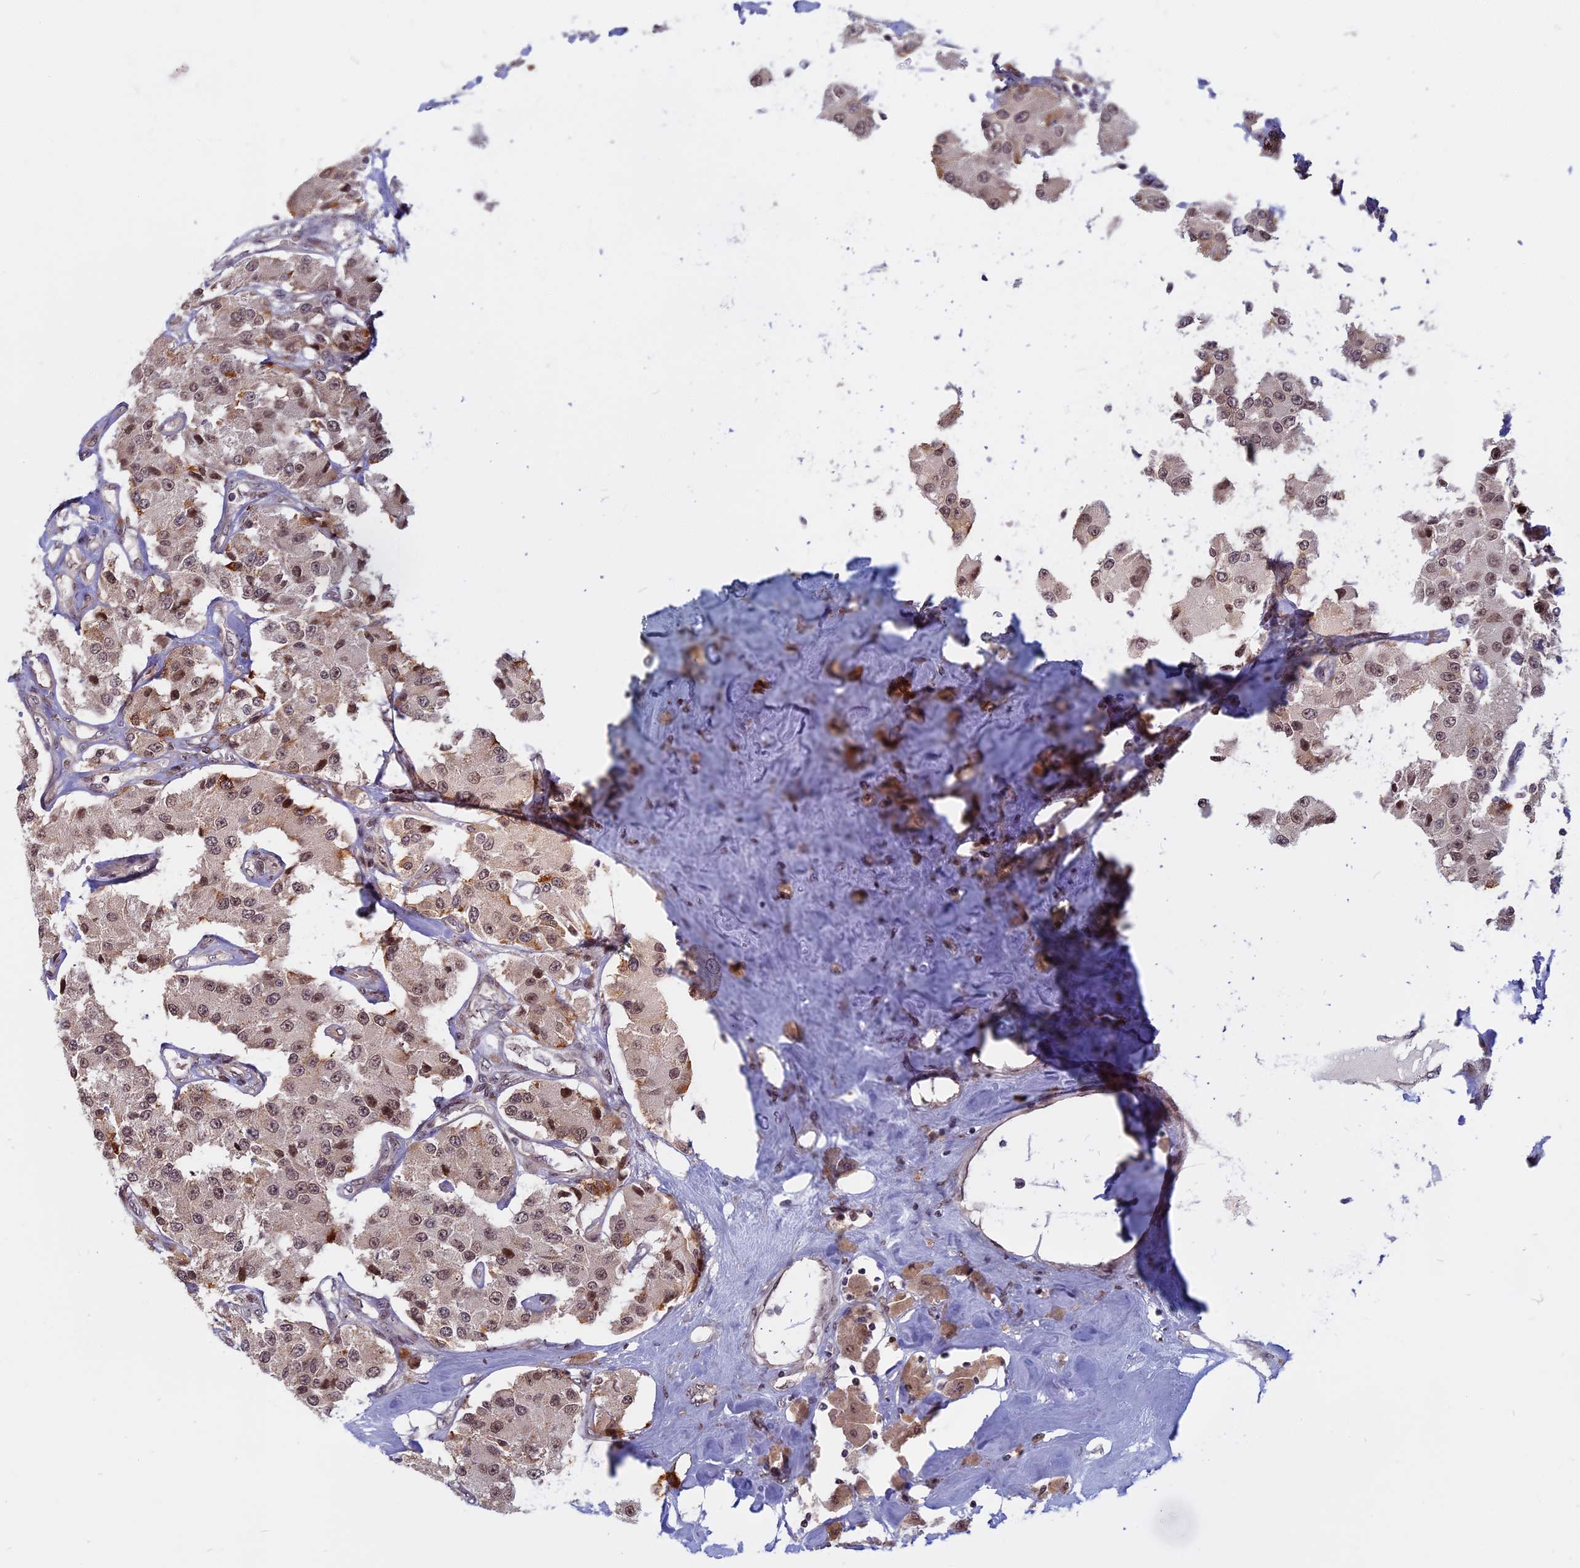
{"staining": {"intensity": "weak", "quantity": ">75%", "location": "nuclear"}, "tissue": "carcinoid", "cell_type": "Tumor cells", "image_type": "cancer", "snomed": [{"axis": "morphology", "description": "Carcinoid, malignant, NOS"}, {"axis": "topography", "description": "Pancreas"}], "caption": "Immunohistochemistry staining of carcinoid (malignant), which displays low levels of weak nuclear positivity in approximately >75% of tumor cells indicating weak nuclear protein staining. The staining was performed using DAB (3,3'-diaminobenzidine) (brown) for protein detection and nuclei were counterstained in hematoxylin (blue).", "gene": "CCDC113", "patient": {"sex": "male", "age": 41}}